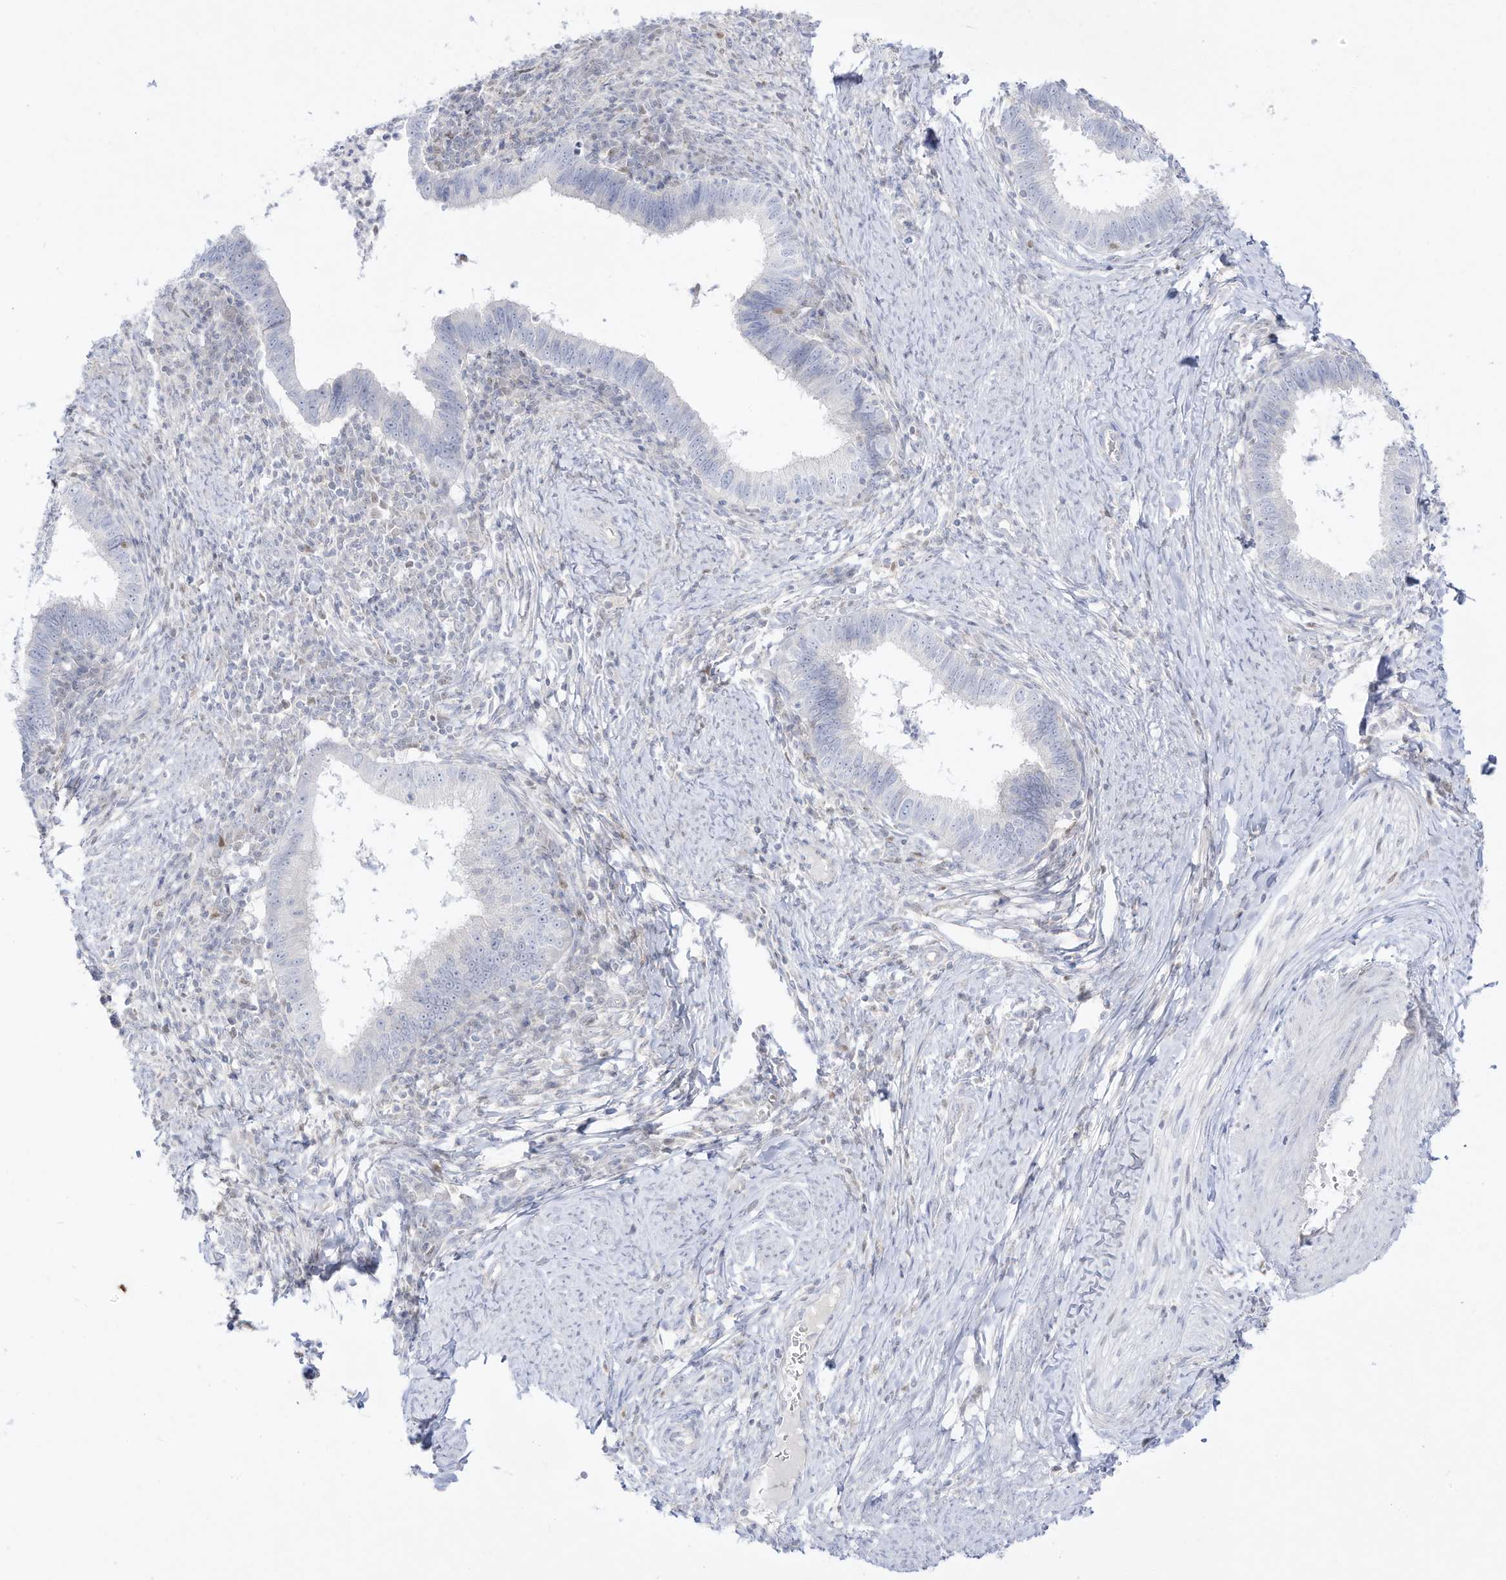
{"staining": {"intensity": "negative", "quantity": "none", "location": "none"}, "tissue": "cervical cancer", "cell_type": "Tumor cells", "image_type": "cancer", "snomed": [{"axis": "morphology", "description": "Adenocarcinoma, NOS"}, {"axis": "topography", "description": "Cervix"}], "caption": "Cervical cancer (adenocarcinoma) was stained to show a protein in brown. There is no significant expression in tumor cells.", "gene": "DMKN", "patient": {"sex": "female", "age": 36}}